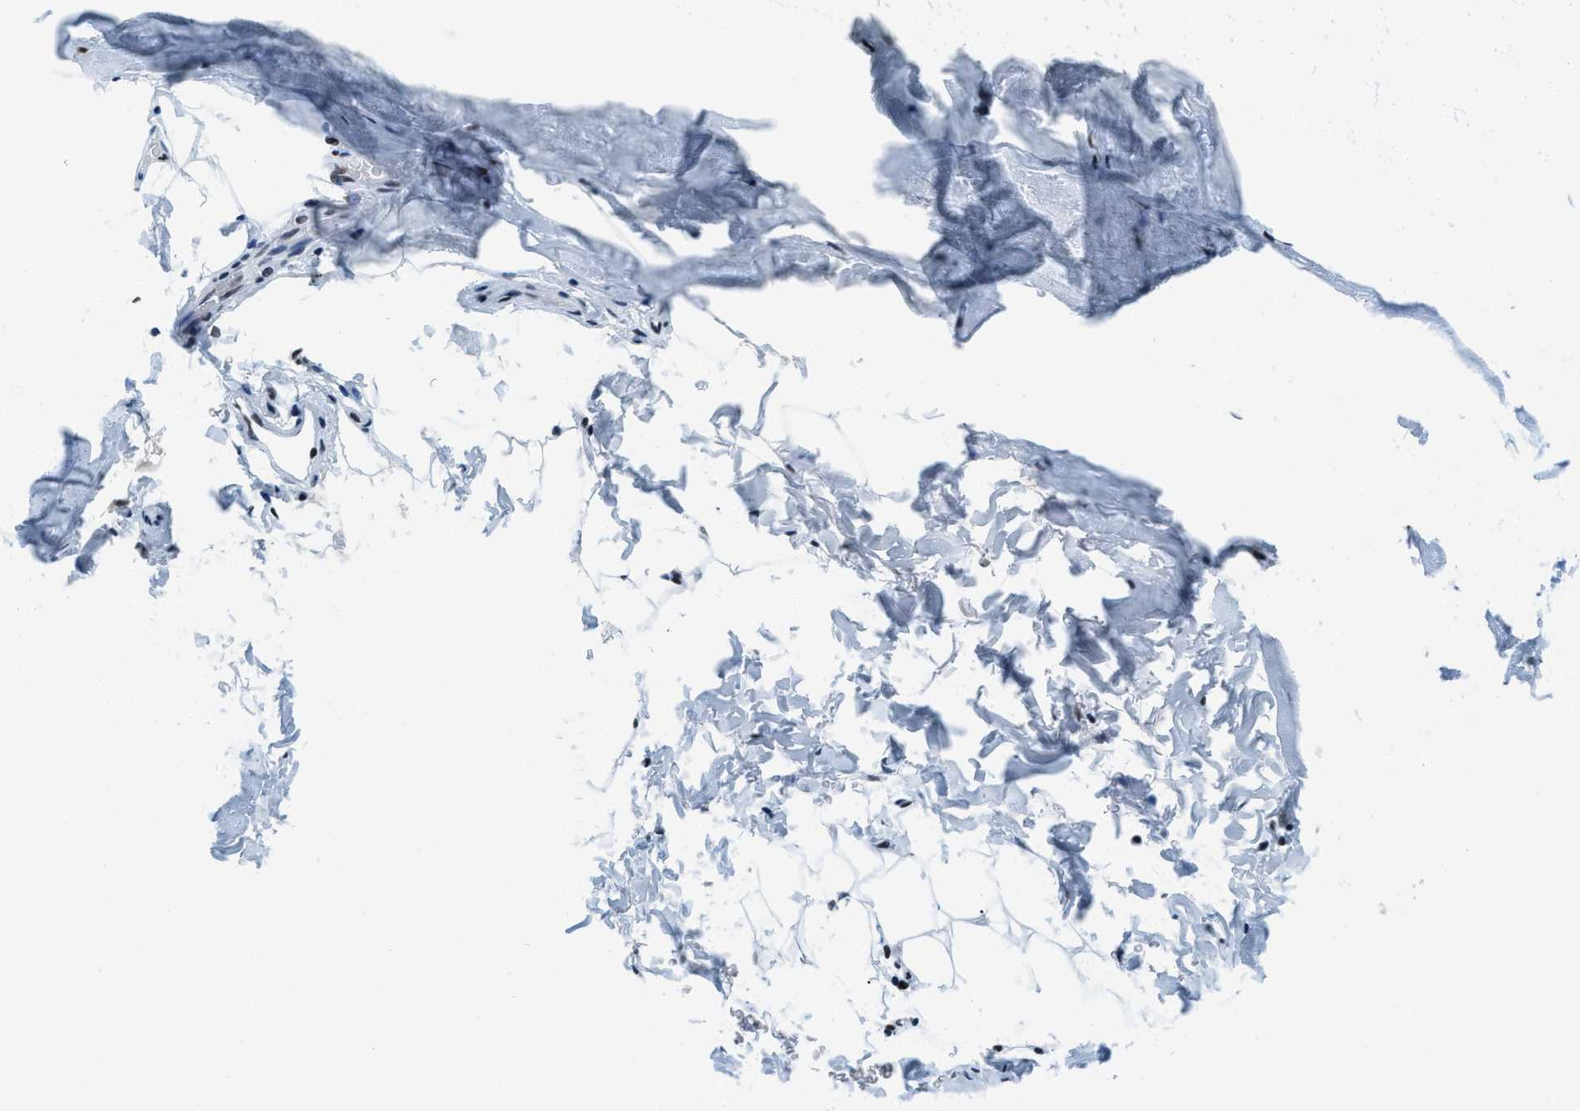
{"staining": {"intensity": "negative", "quantity": "none", "location": "none"}, "tissue": "adipose tissue", "cell_type": "Adipocytes", "image_type": "normal", "snomed": [{"axis": "morphology", "description": "Normal tissue, NOS"}, {"axis": "topography", "description": "Cartilage tissue"}, {"axis": "topography", "description": "Bronchus"}], "caption": "The IHC micrograph has no significant staining in adipocytes of adipose tissue. The staining was performed using DAB (3,3'-diaminobenzidine) to visualize the protein expression in brown, while the nuclei were stained in blue with hematoxylin (Magnification: 20x).", "gene": "TOP1", "patient": {"sex": "female", "age": 73}}